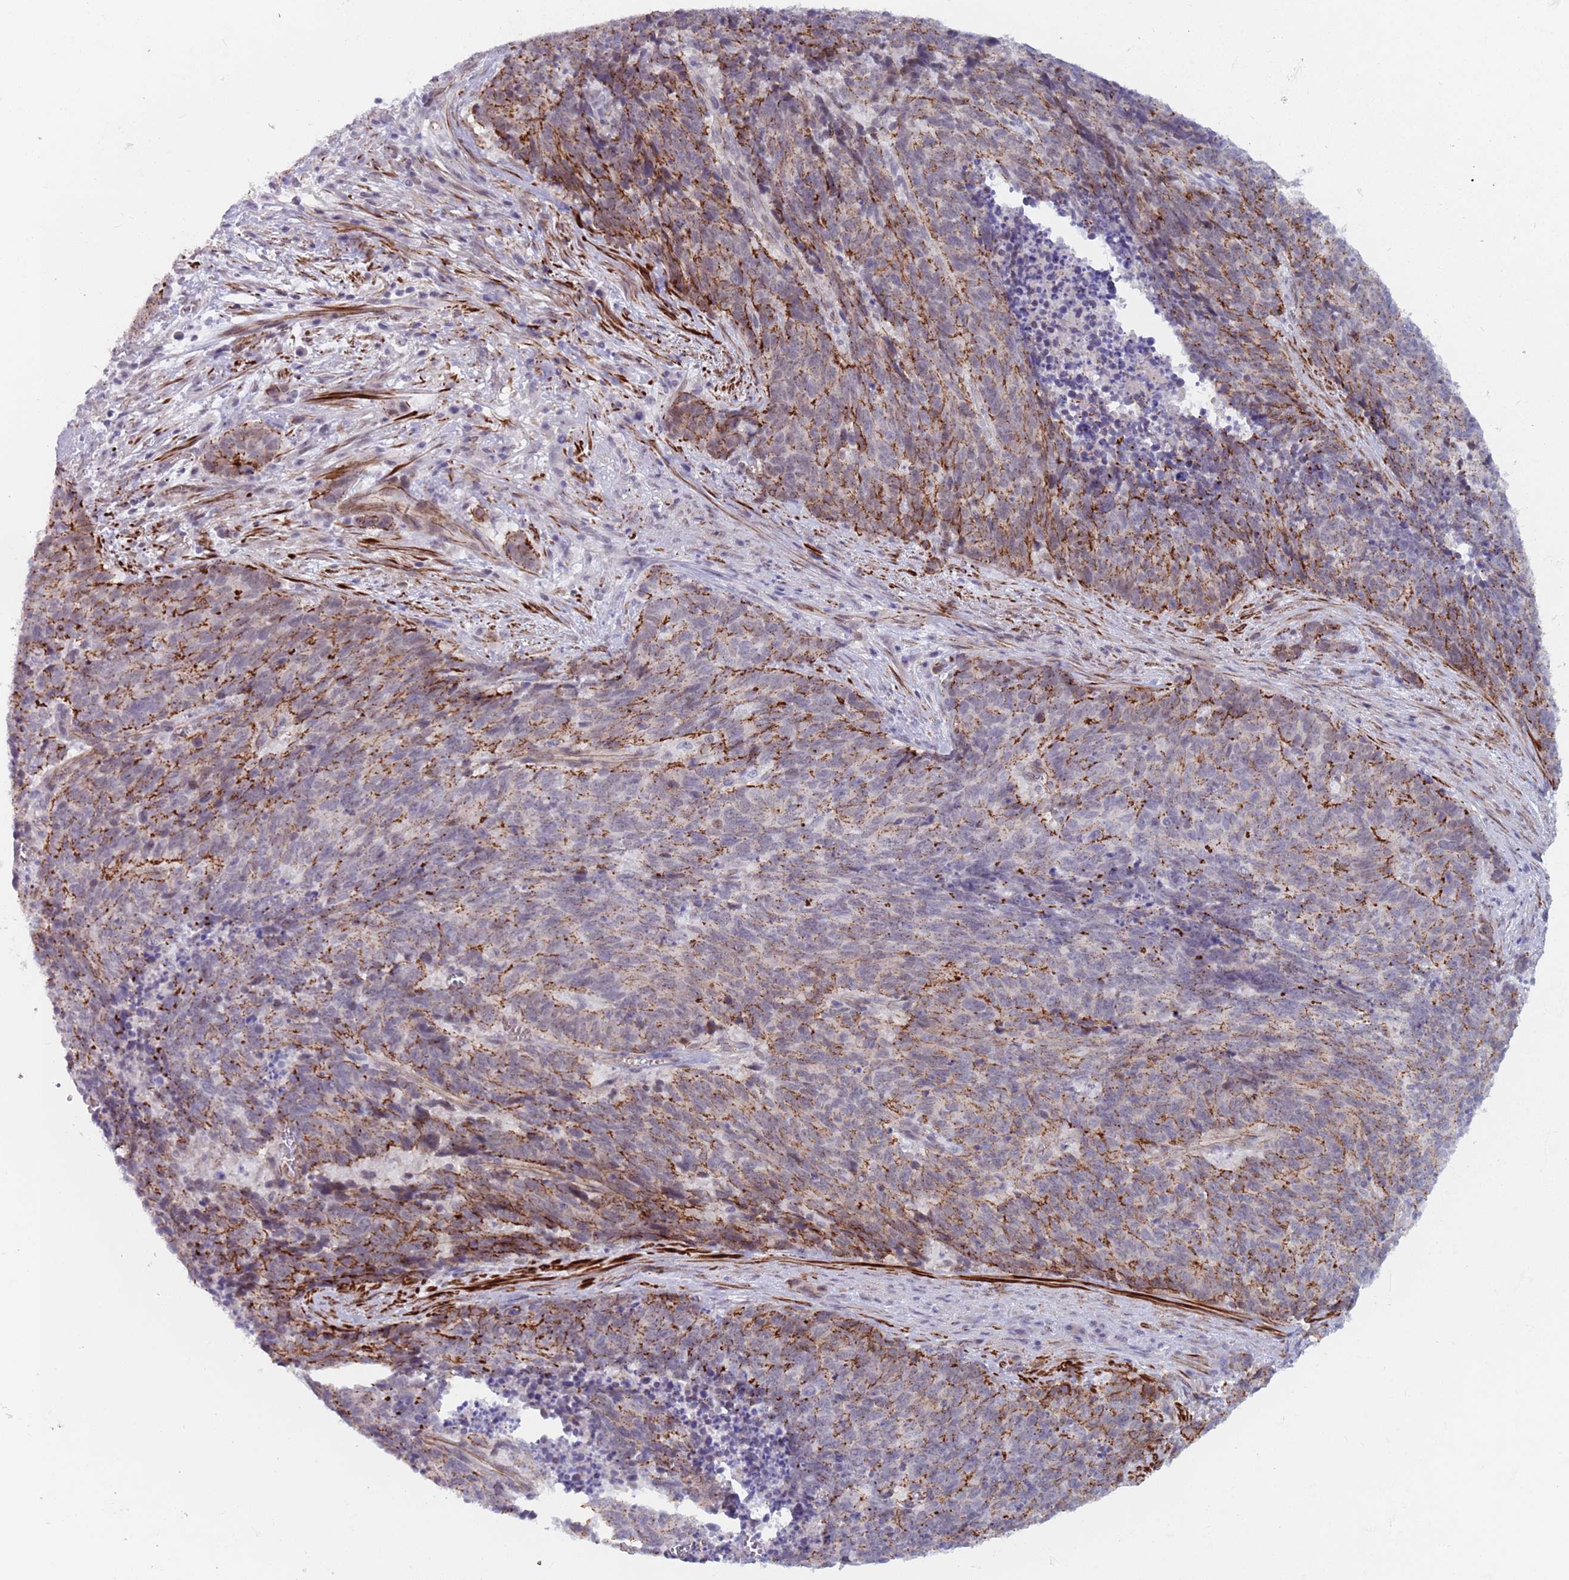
{"staining": {"intensity": "moderate", "quantity": "25%-75%", "location": "cytoplasmic/membranous"}, "tissue": "cervical cancer", "cell_type": "Tumor cells", "image_type": "cancer", "snomed": [{"axis": "morphology", "description": "Squamous cell carcinoma, NOS"}, {"axis": "topography", "description": "Cervix"}], "caption": "Human cervical cancer (squamous cell carcinoma) stained with a brown dye displays moderate cytoplasmic/membranous positive positivity in approximately 25%-75% of tumor cells.", "gene": "OR5A2", "patient": {"sex": "female", "age": 29}}